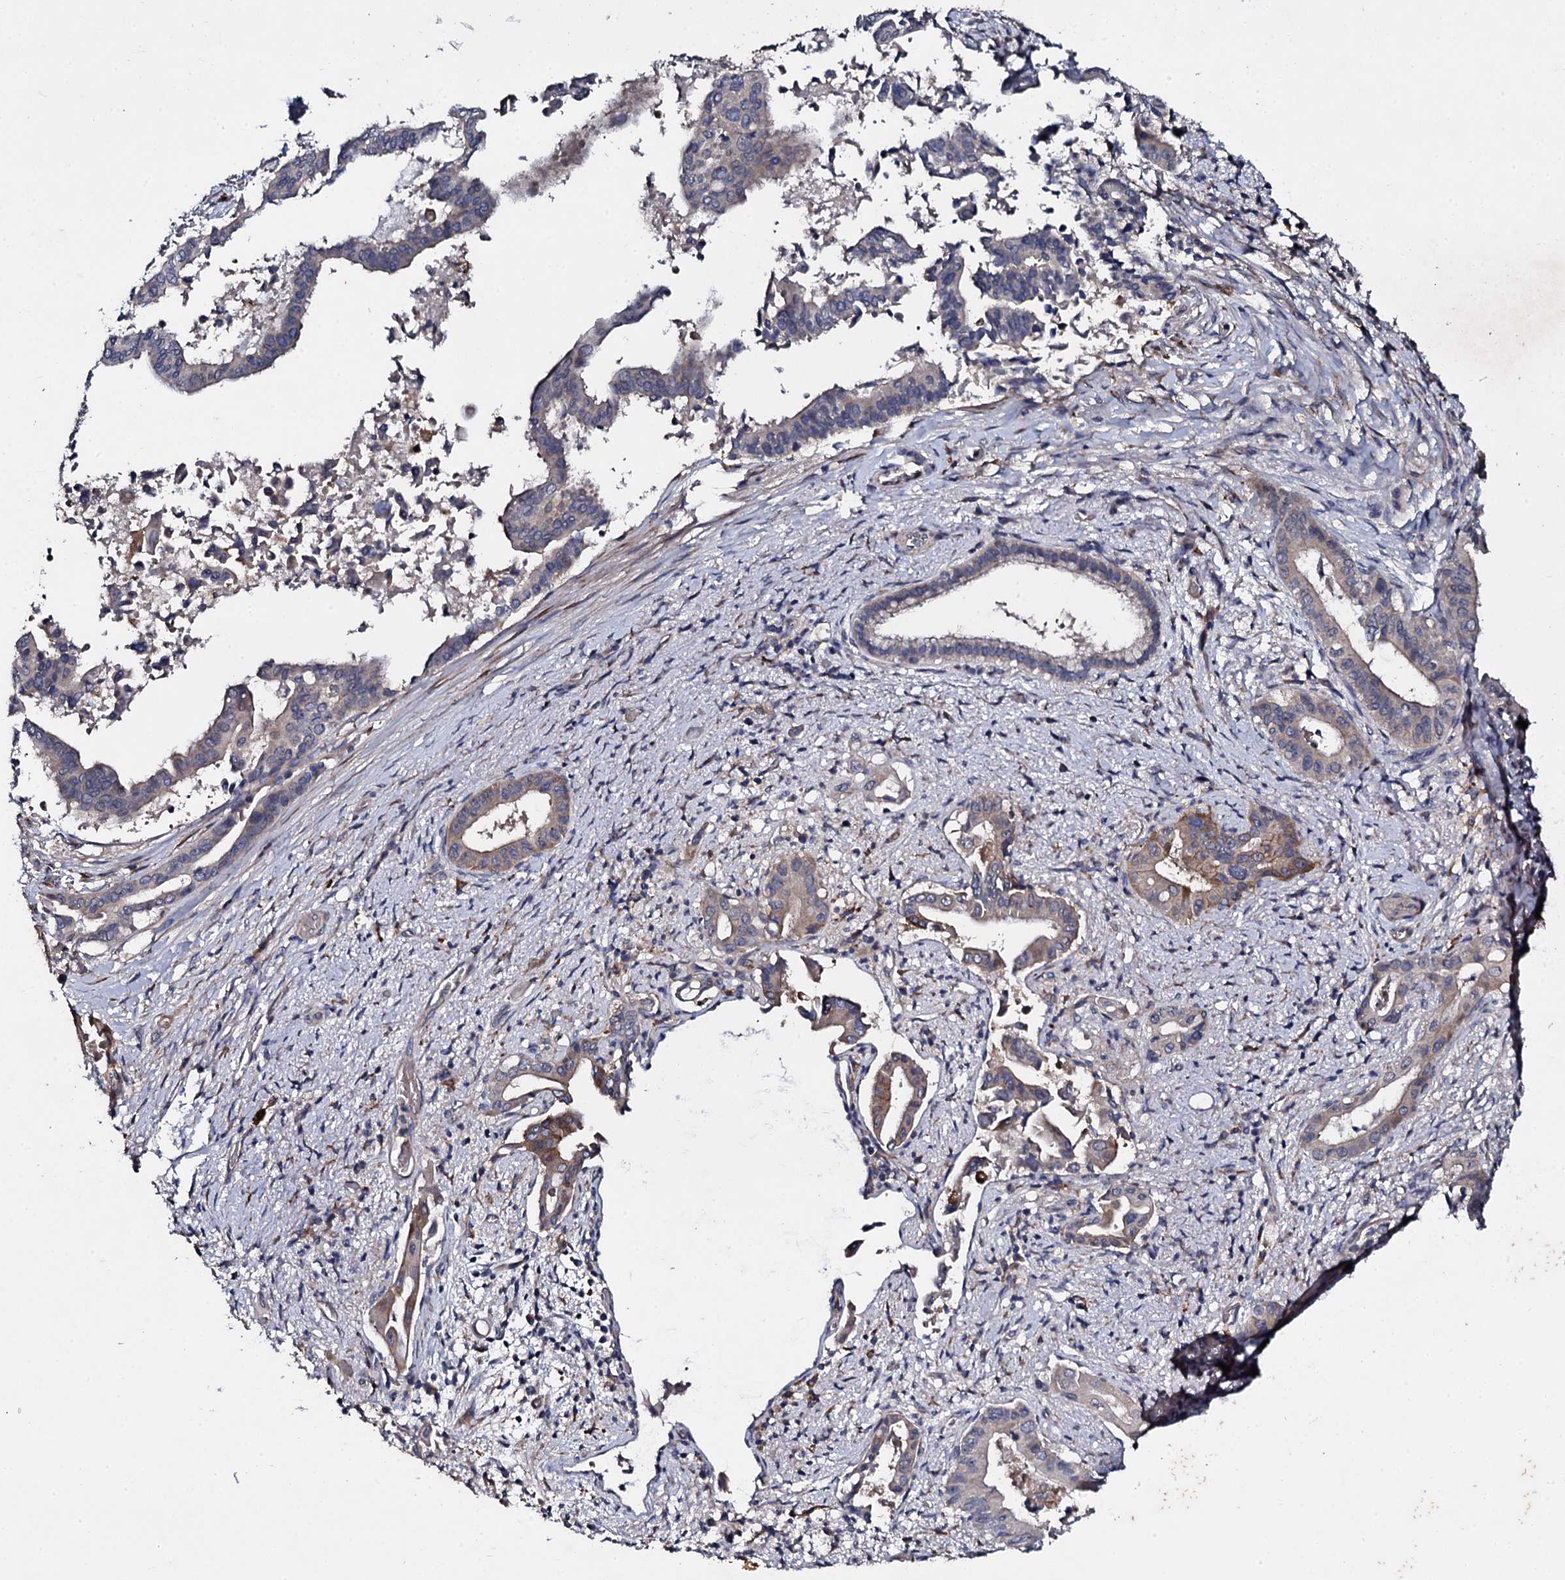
{"staining": {"intensity": "moderate", "quantity": "<25%", "location": "cytoplasmic/membranous"}, "tissue": "pancreatic cancer", "cell_type": "Tumor cells", "image_type": "cancer", "snomed": [{"axis": "morphology", "description": "Adenocarcinoma, NOS"}, {"axis": "topography", "description": "Pancreas"}], "caption": "Tumor cells reveal low levels of moderate cytoplasmic/membranous staining in approximately <25% of cells in pancreatic adenocarcinoma.", "gene": "LRRC28", "patient": {"sex": "female", "age": 77}}